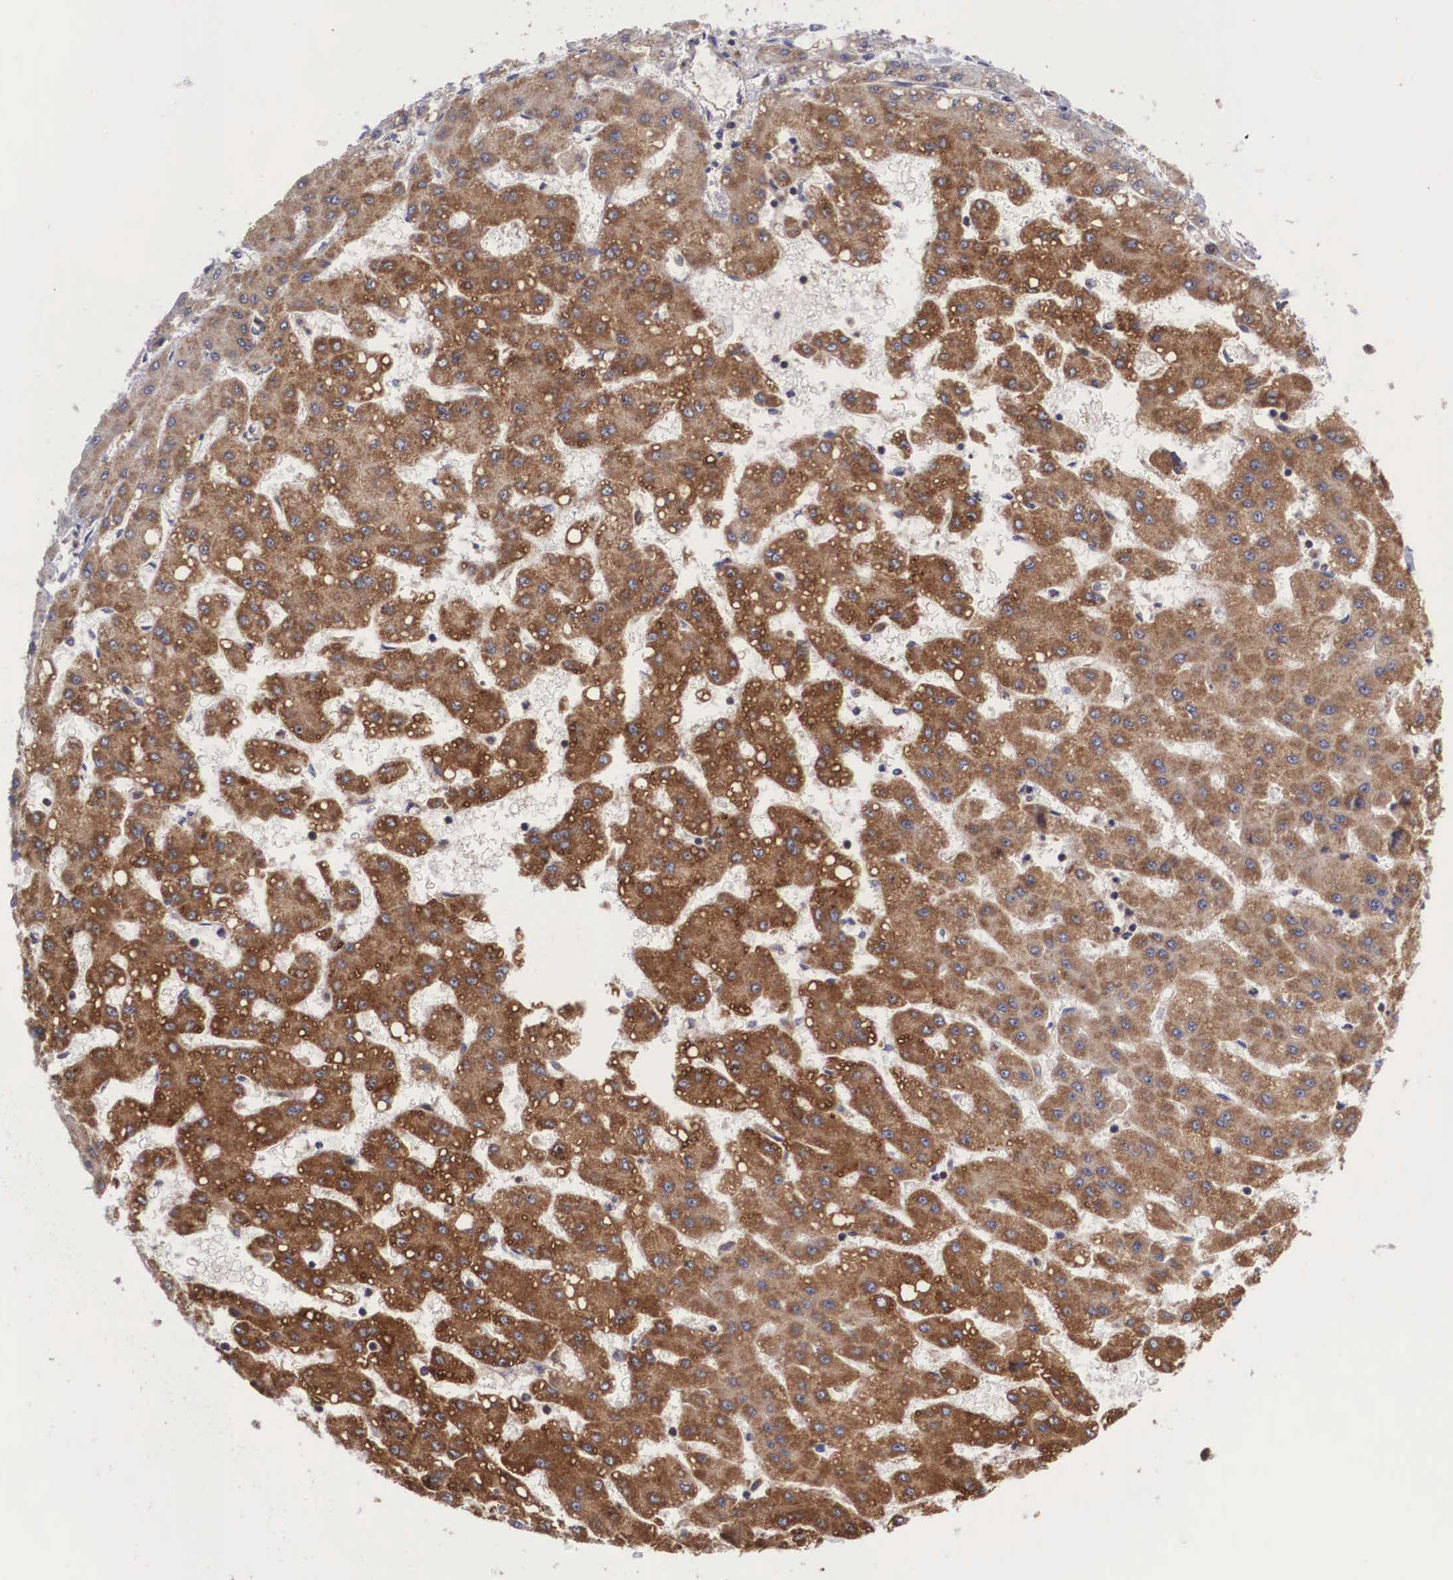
{"staining": {"intensity": "strong", "quantity": ">75%", "location": "cytoplasmic/membranous"}, "tissue": "liver cancer", "cell_type": "Tumor cells", "image_type": "cancer", "snomed": [{"axis": "morphology", "description": "Carcinoma, Hepatocellular, NOS"}, {"axis": "topography", "description": "Liver"}], "caption": "Human liver cancer (hepatocellular carcinoma) stained for a protein (brown) shows strong cytoplasmic/membranous positive expression in approximately >75% of tumor cells.", "gene": "DHRS1", "patient": {"sex": "female", "age": 52}}